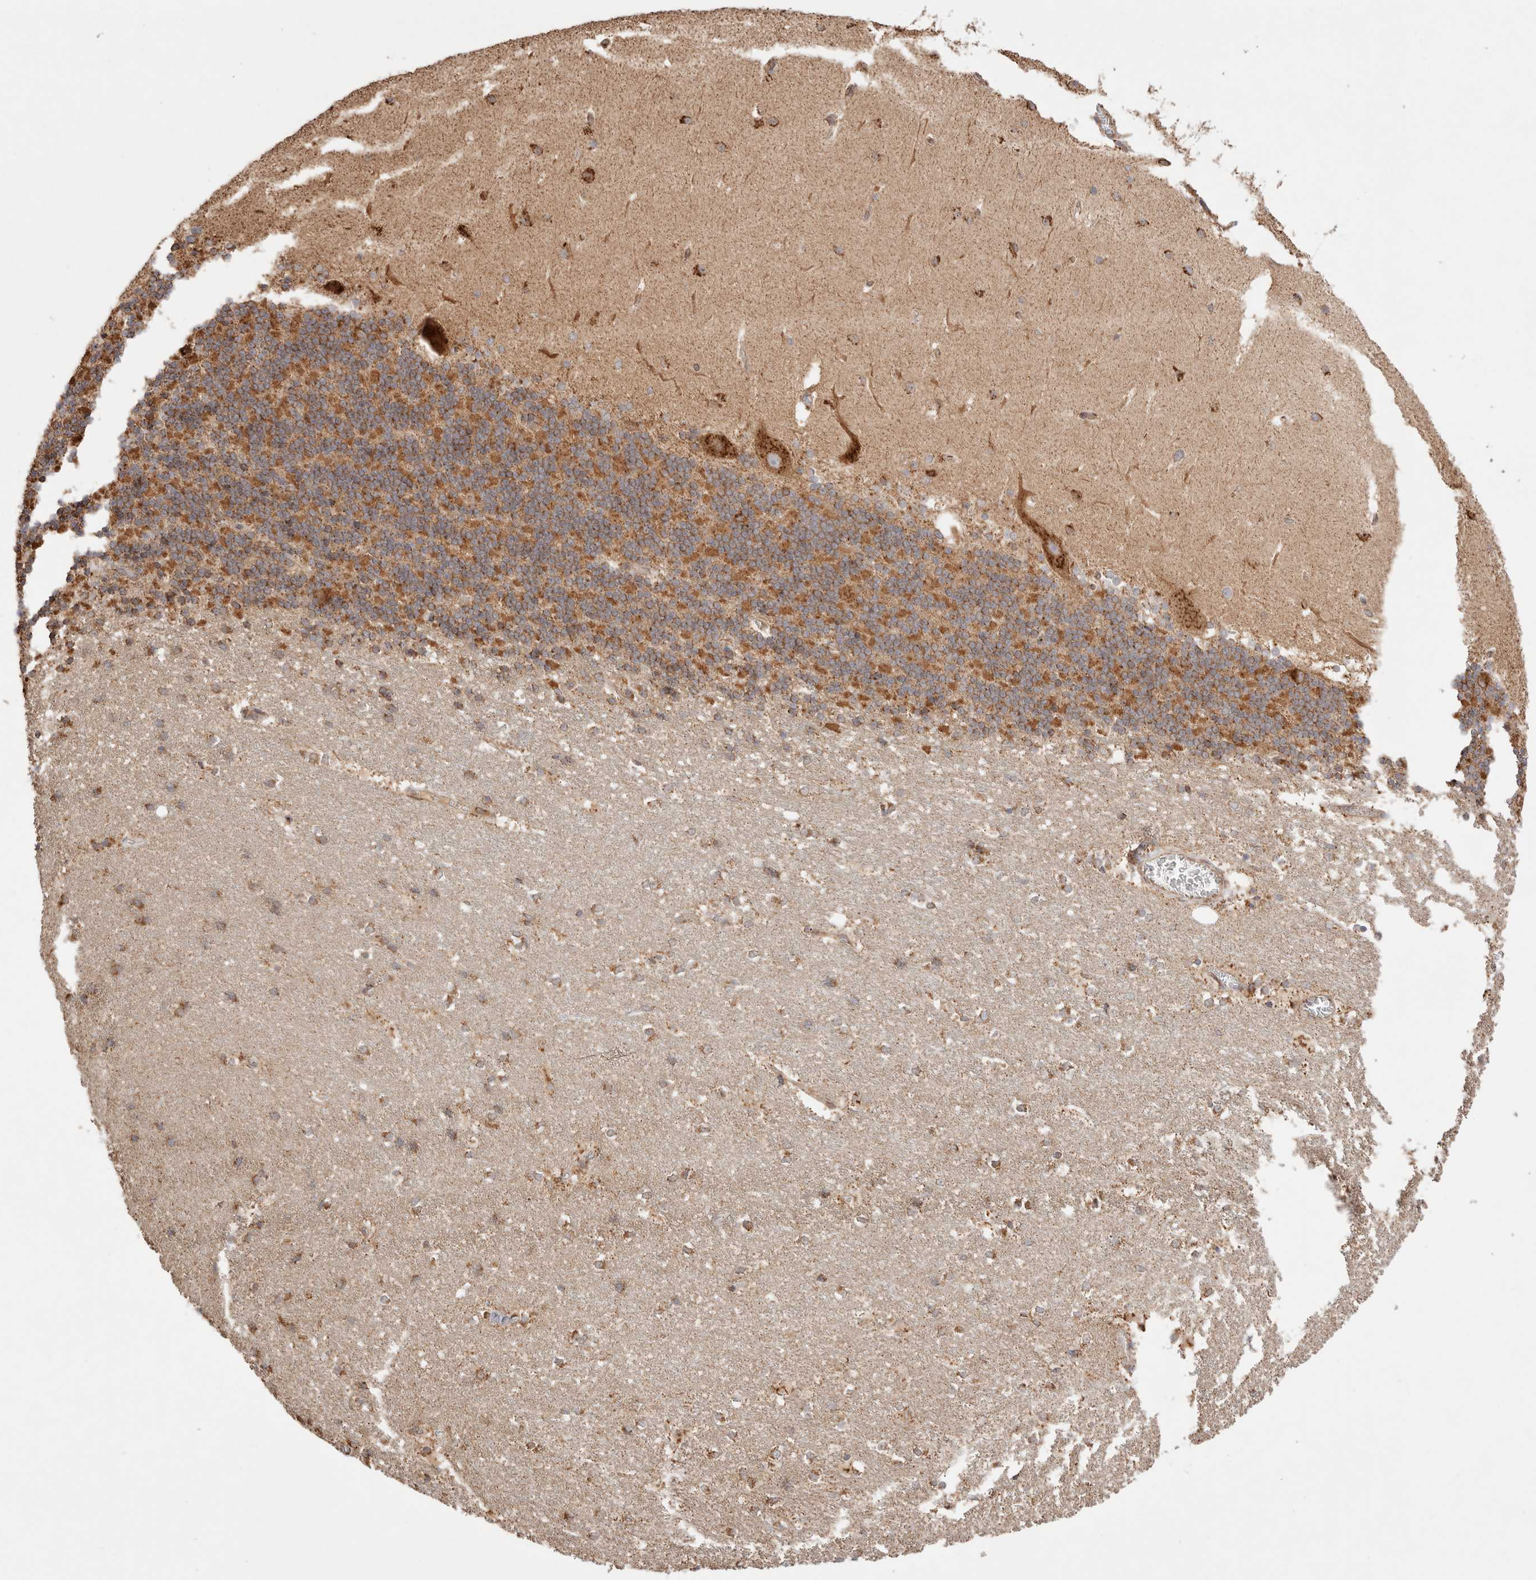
{"staining": {"intensity": "moderate", "quantity": "<25%", "location": "cytoplasmic/membranous"}, "tissue": "cerebellum", "cell_type": "Cells in granular layer", "image_type": "normal", "snomed": [{"axis": "morphology", "description": "Normal tissue, NOS"}, {"axis": "topography", "description": "Cerebellum"}], "caption": "Human cerebellum stained for a protein (brown) shows moderate cytoplasmic/membranous positive positivity in approximately <25% of cells in granular layer.", "gene": "TMPPE", "patient": {"sex": "female", "age": 19}}